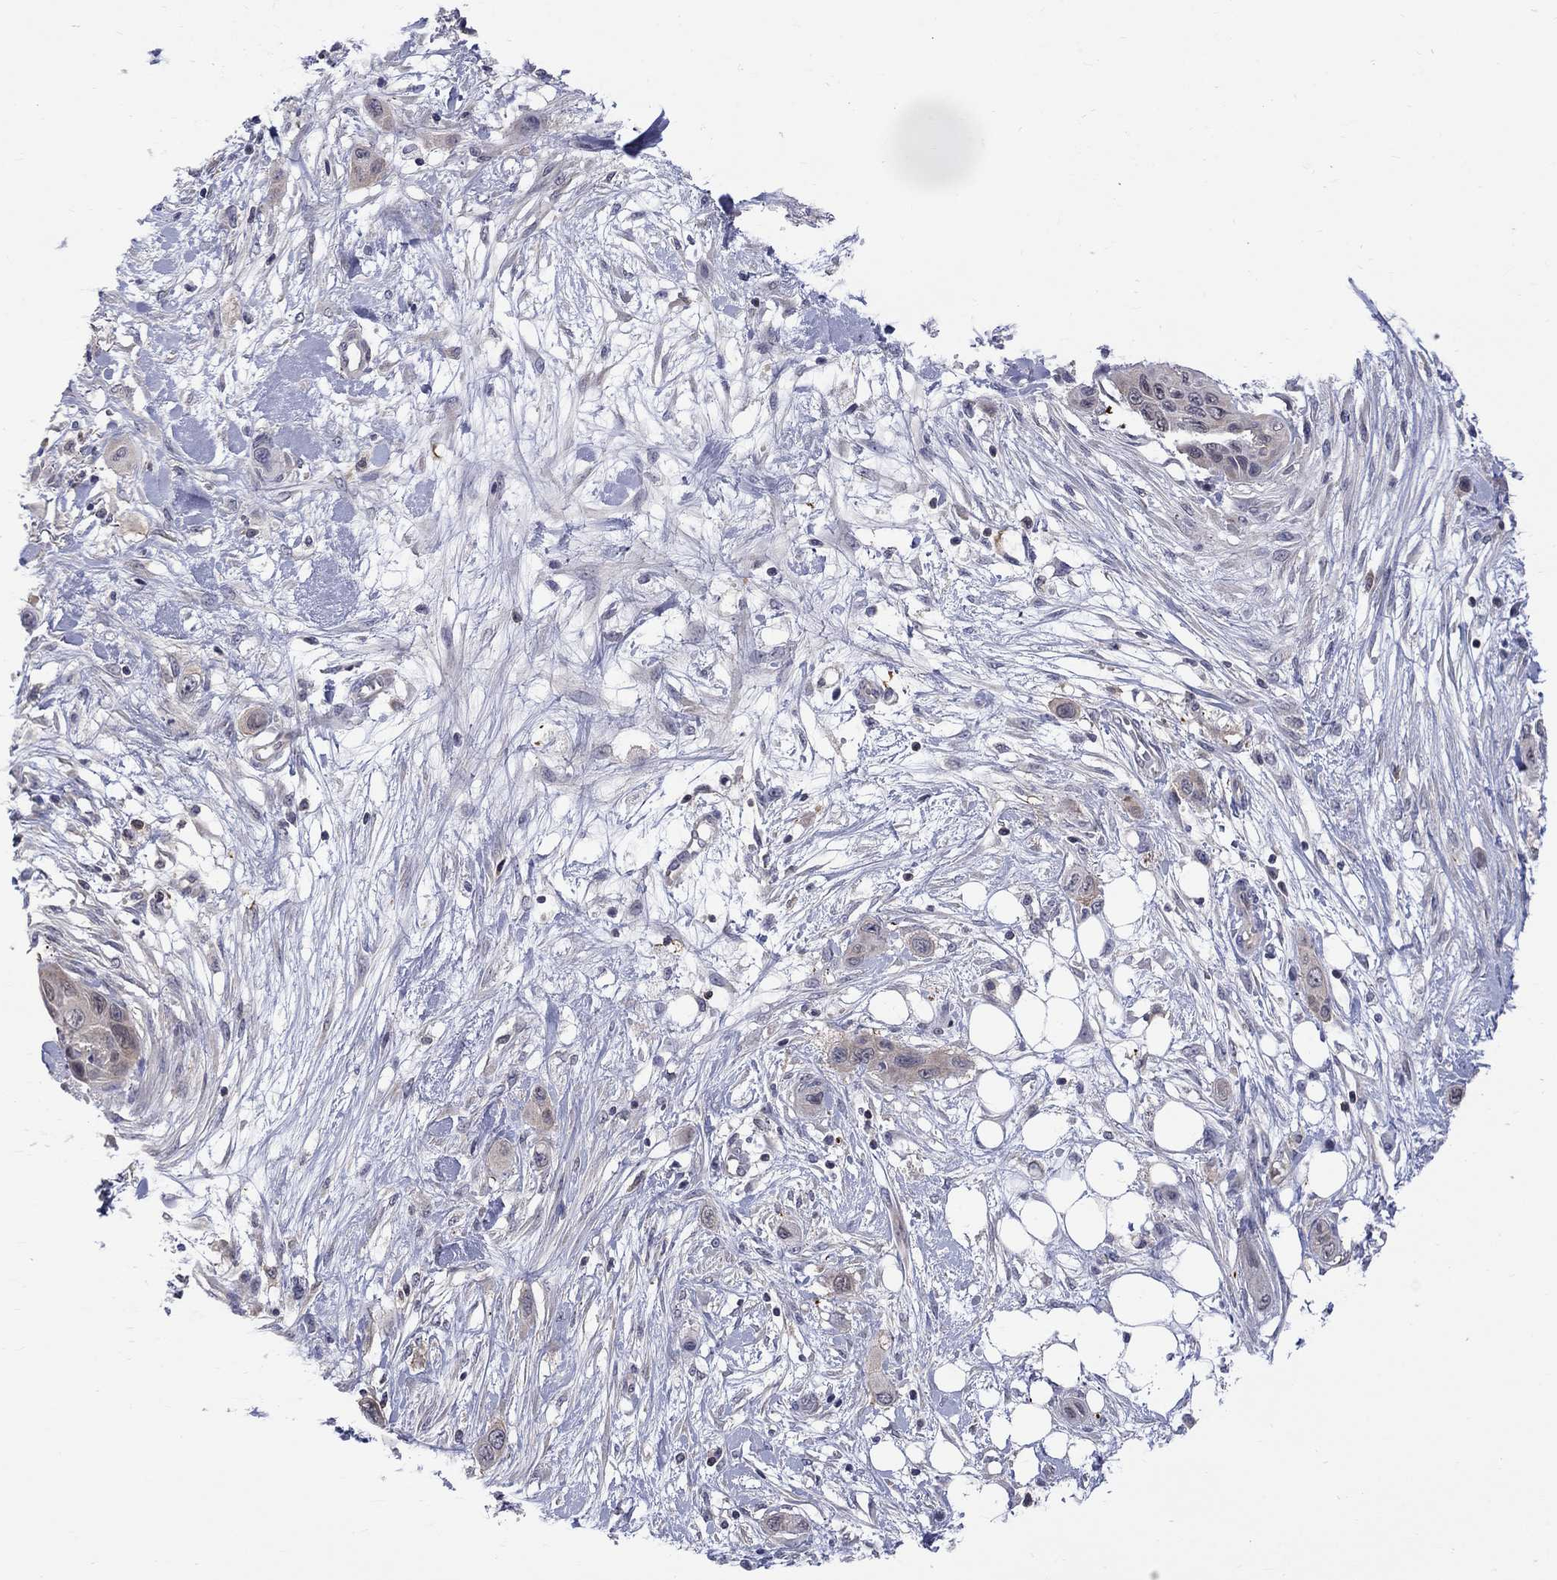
{"staining": {"intensity": "negative", "quantity": "none", "location": "none"}, "tissue": "skin cancer", "cell_type": "Tumor cells", "image_type": "cancer", "snomed": [{"axis": "morphology", "description": "Squamous cell carcinoma, NOS"}, {"axis": "topography", "description": "Skin"}], "caption": "Human skin cancer (squamous cell carcinoma) stained for a protein using immunohistochemistry (IHC) demonstrates no positivity in tumor cells.", "gene": "HKDC1", "patient": {"sex": "male", "age": 79}}